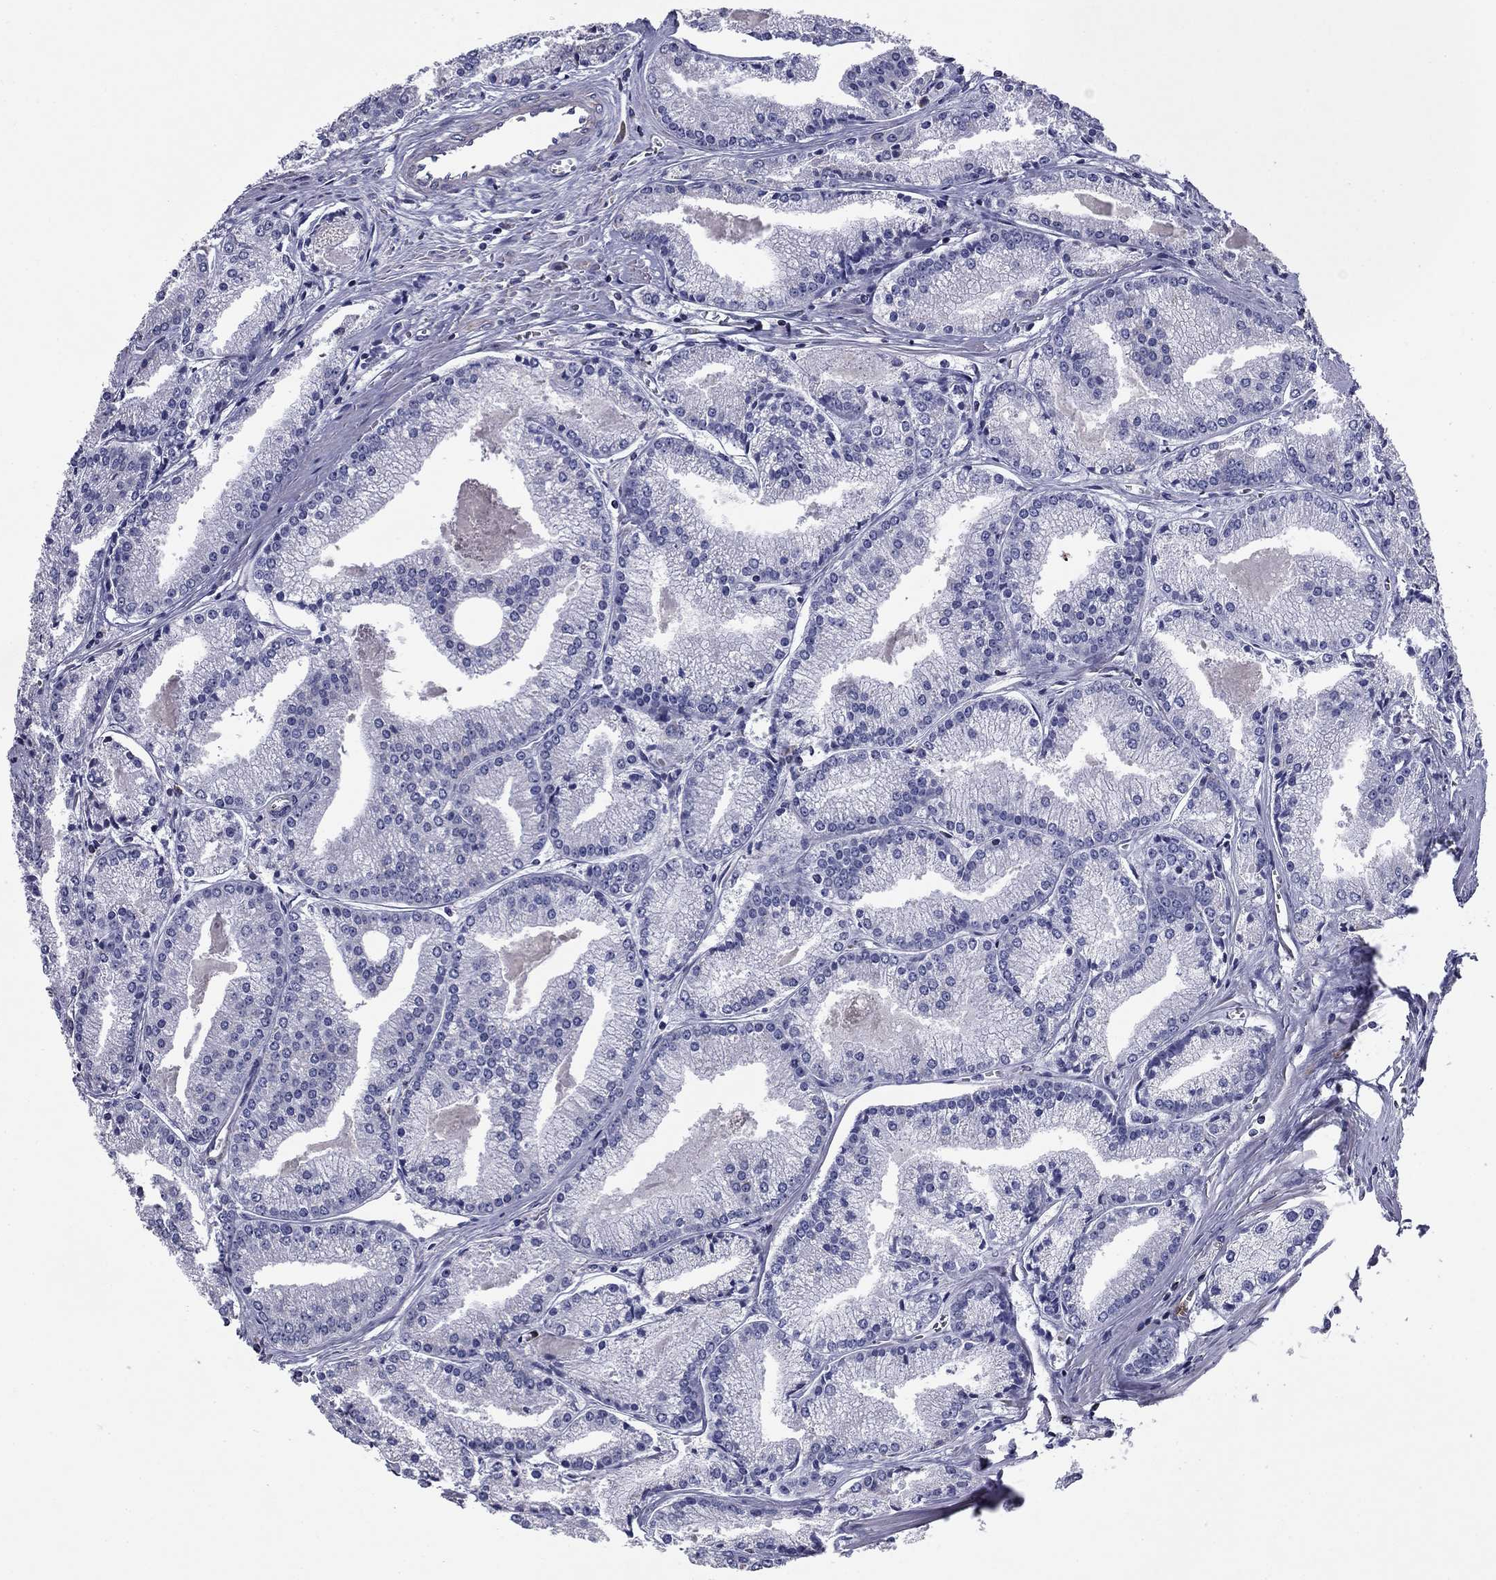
{"staining": {"intensity": "negative", "quantity": "none", "location": "none"}, "tissue": "prostate cancer", "cell_type": "Tumor cells", "image_type": "cancer", "snomed": [{"axis": "morphology", "description": "Adenocarcinoma, NOS"}, {"axis": "topography", "description": "Prostate"}], "caption": "Immunohistochemistry (IHC) histopathology image of human prostate adenocarcinoma stained for a protein (brown), which demonstrates no expression in tumor cells.", "gene": "NDUFA4L2", "patient": {"sex": "male", "age": 72}}